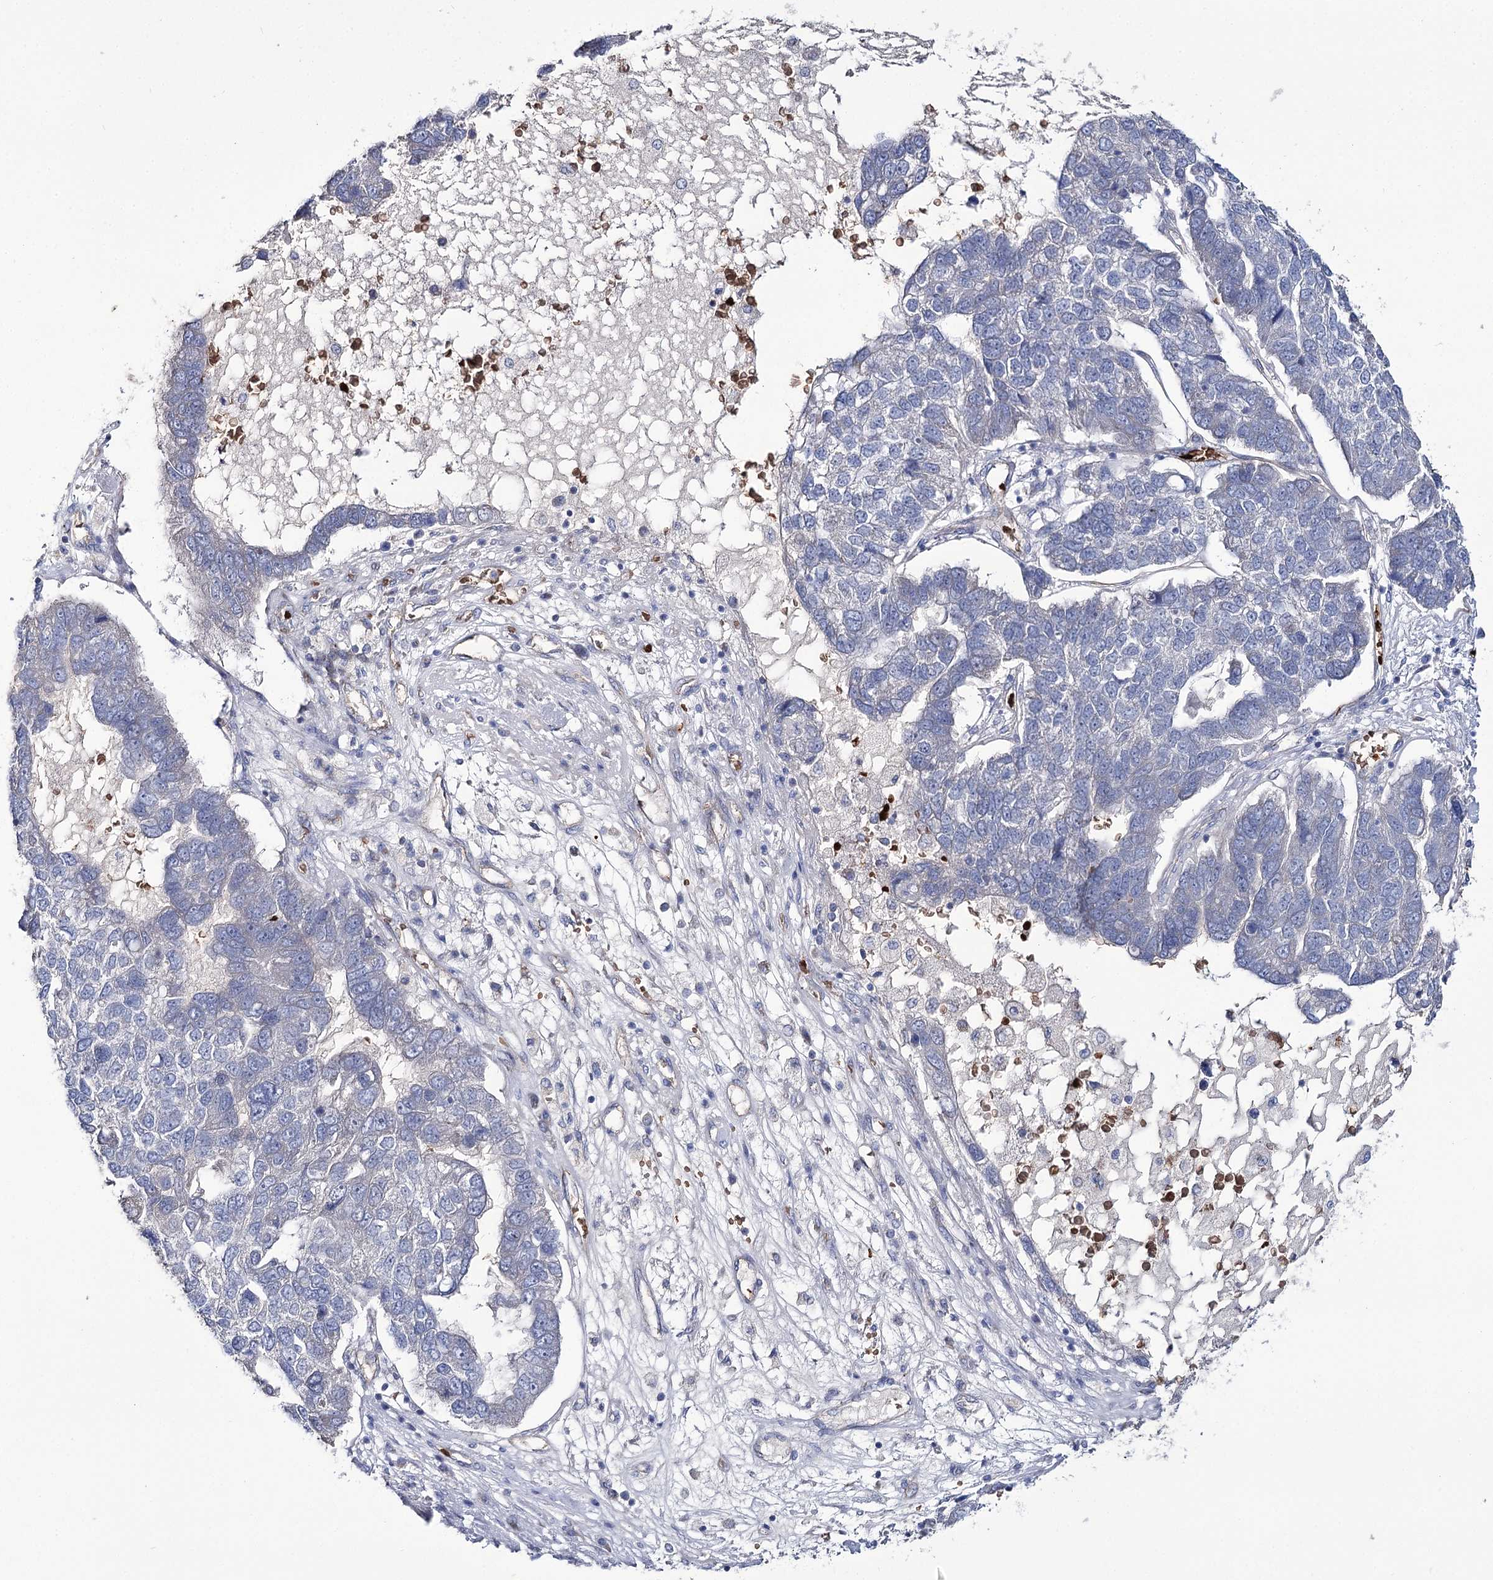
{"staining": {"intensity": "negative", "quantity": "none", "location": "none"}, "tissue": "pancreatic cancer", "cell_type": "Tumor cells", "image_type": "cancer", "snomed": [{"axis": "morphology", "description": "Adenocarcinoma, NOS"}, {"axis": "topography", "description": "Pancreas"}], "caption": "Tumor cells show no significant protein staining in pancreatic cancer.", "gene": "GBF1", "patient": {"sex": "female", "age": 61}}